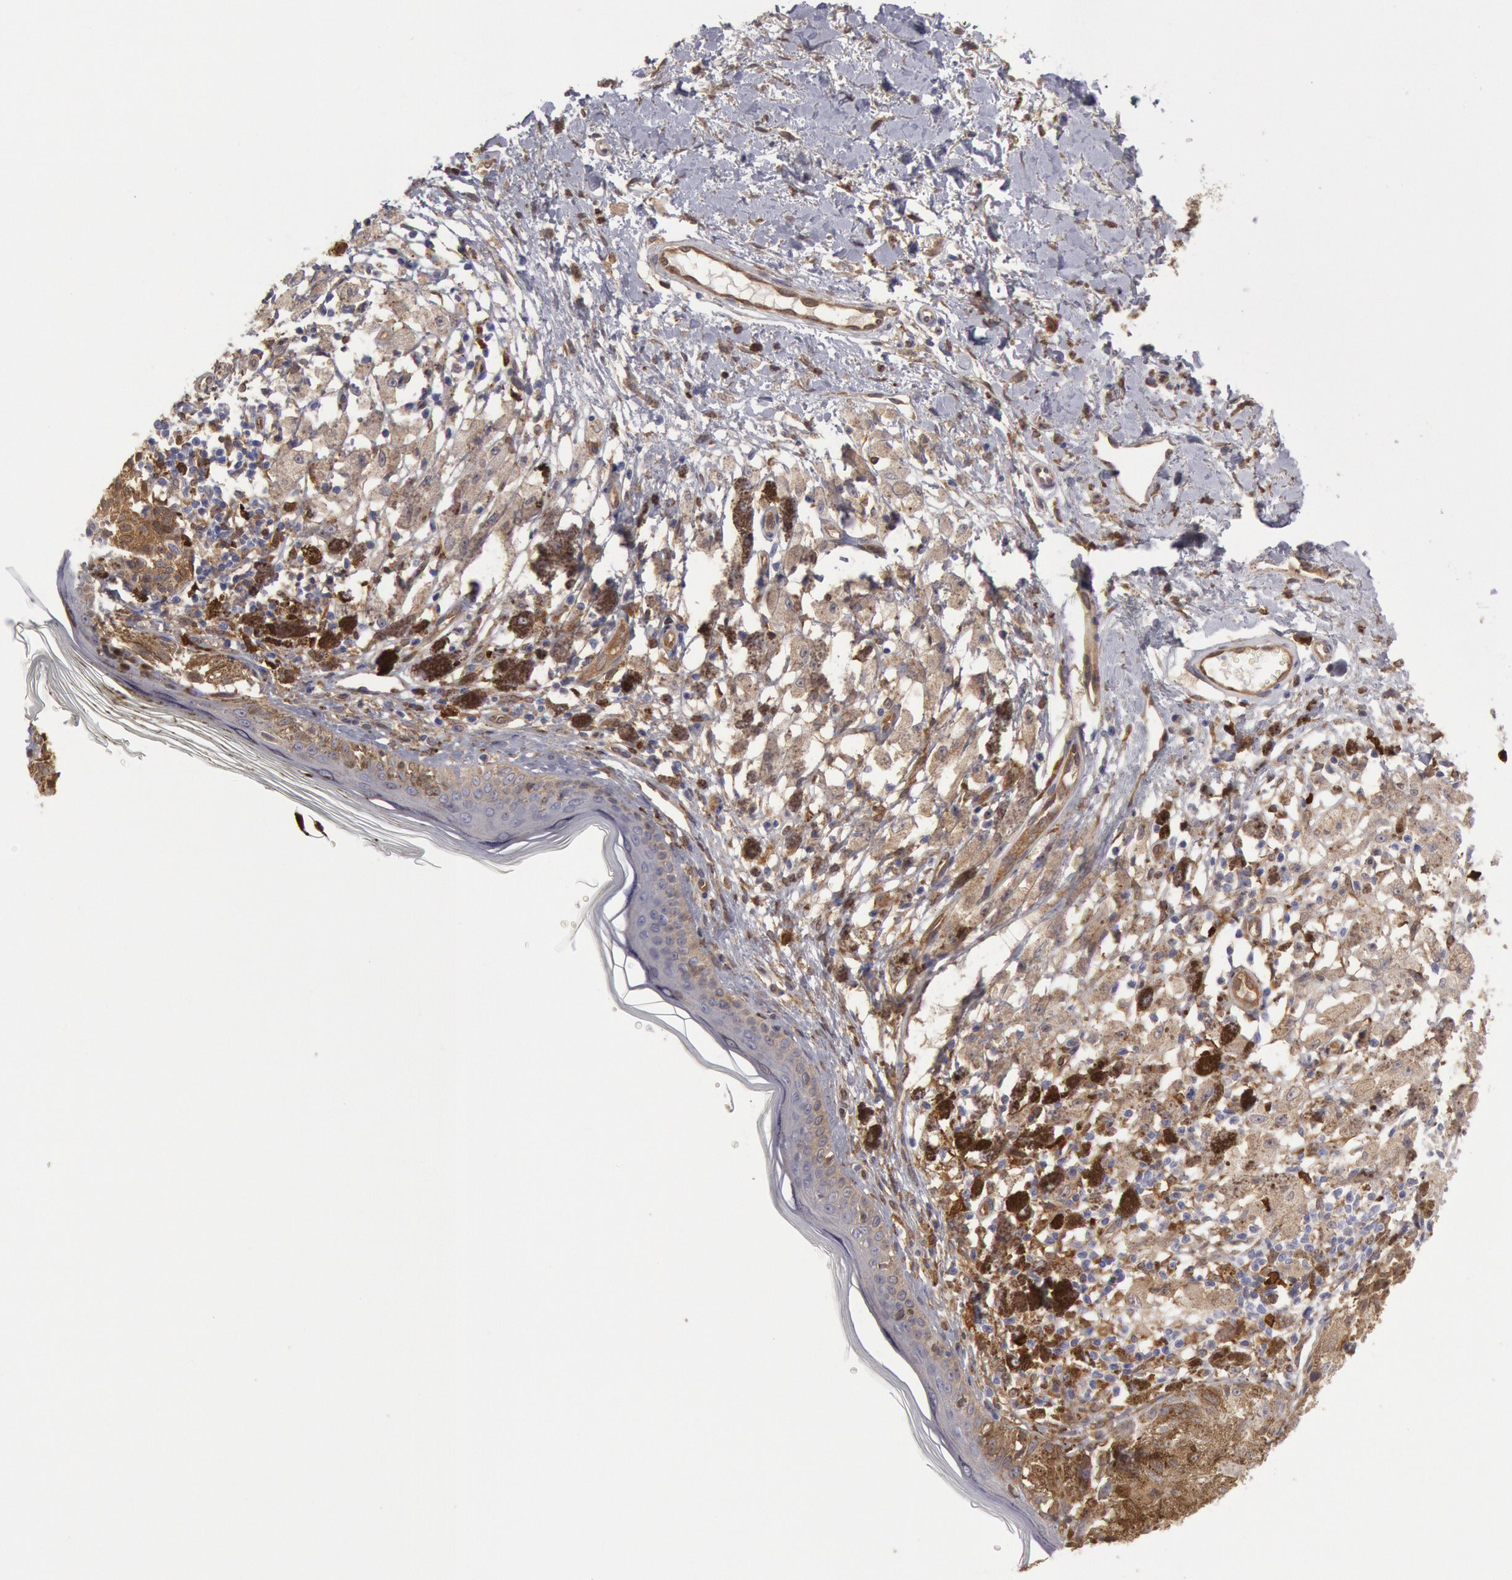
{"staining": {"intensity": "moderate", "quantity": ">75%", "location": "cytoplasmic/membranous"}, "tissue": "melanoma", "cell_type": "Tumor cells", "image_type": "cancer", "snomed": [{"axis": "morphology", "description": "Malignant melanoma, NOS"}, {"axis": "topography", "description": "Skin"}], "caption": "Melanoma stained for a protein demonstrates moderate cytoplasmic/membranous positivity in tumor cells.", "gene": "CCDC50", "patient": {"sex": "male", "age": 88}}